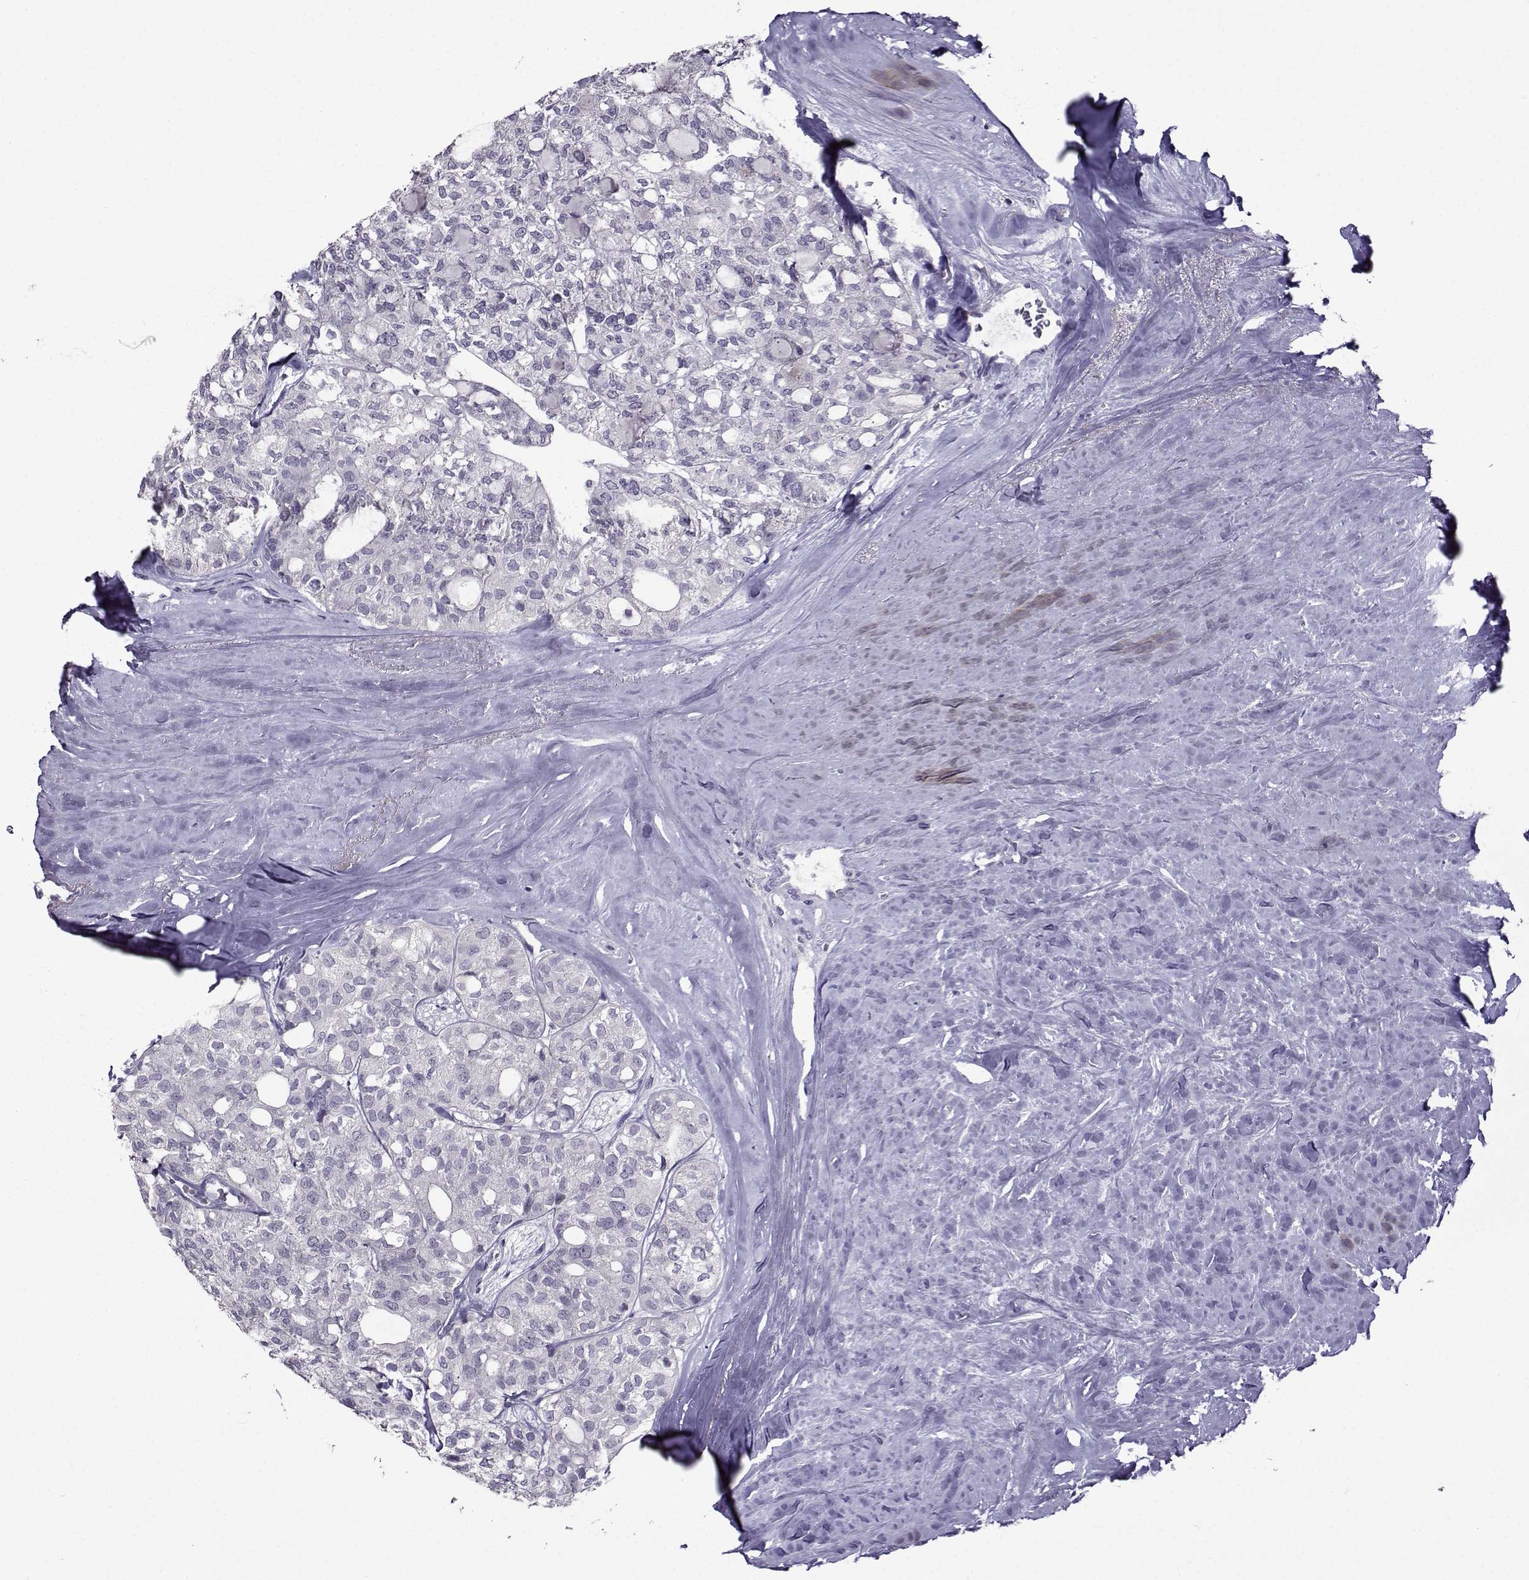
{"staining": {"intensity": "negative", "quantity": "none", "location": "none"}, "tissue": "thyroid cancer", "cell_type": "Tumor cells", "image_type": "cancer", "snomed": [{"axis": "morphology", "description": "Follicular adenoma carcinoma, NOS"}, {"axis": "topography", "description": "Thyroid gland"}], "caption": "Image shows no protein positivity in tumor cells of thyroid follicular adenoma carcinoma tissue.", "gene": "CRYBB1", "patient": {"sex": "male", "age": 75}}